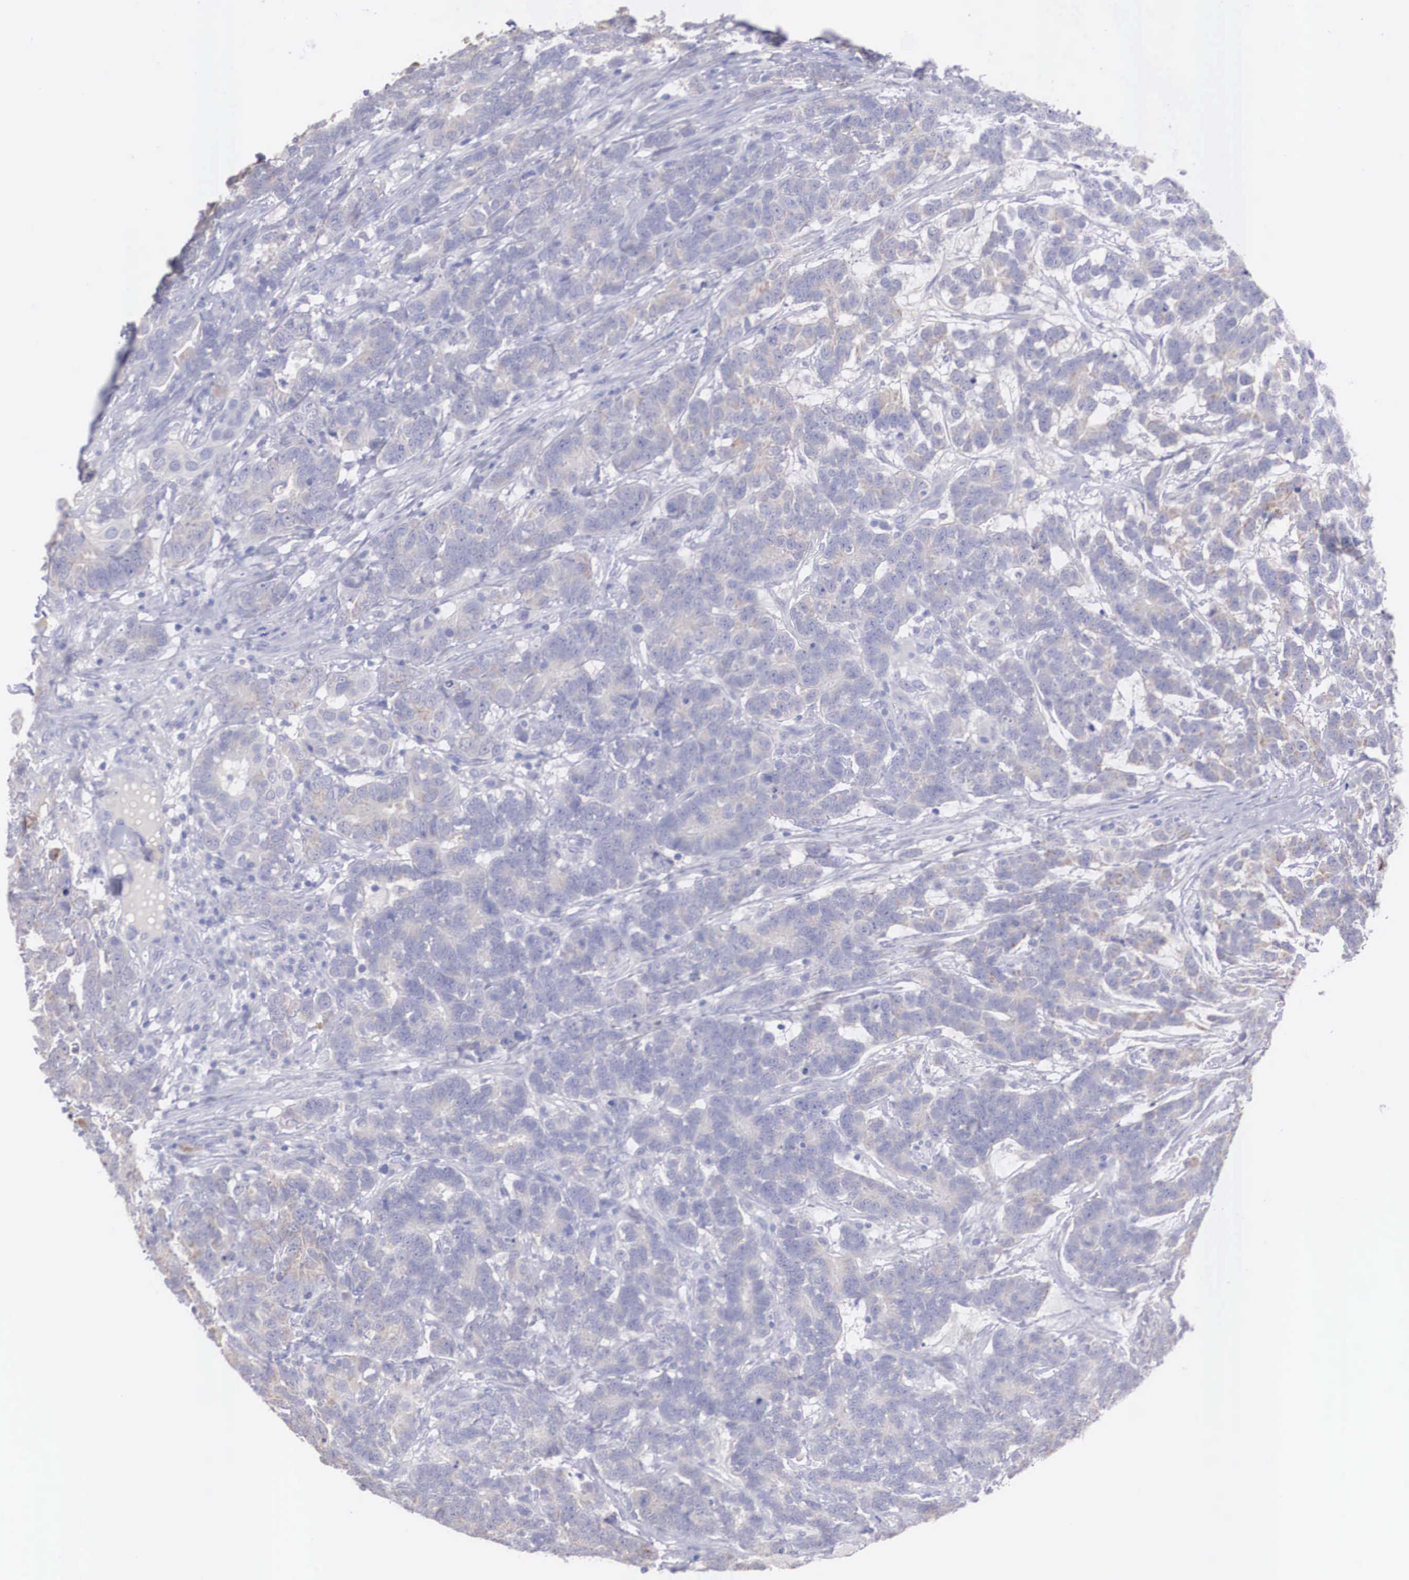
{"staining": {"intensity": "weak", "quantity": "<25%", "location": "cytoplasmic/membranous"}, "tissue": "testis cancer", "cell_type": "Tumor cells", "image_type": "cancer", "snomed": [{"axis": "morphology", "description": "Carcinoma, Embryonal, NOS"}, {"axis": "topography", "description": "Testis"}], "caption": "The image exhibits no staining of tumor cells in testis cancer (embryonal carcinoma).", "gene": "REPS2", "patient": {"sex": "male", "age": 26}}